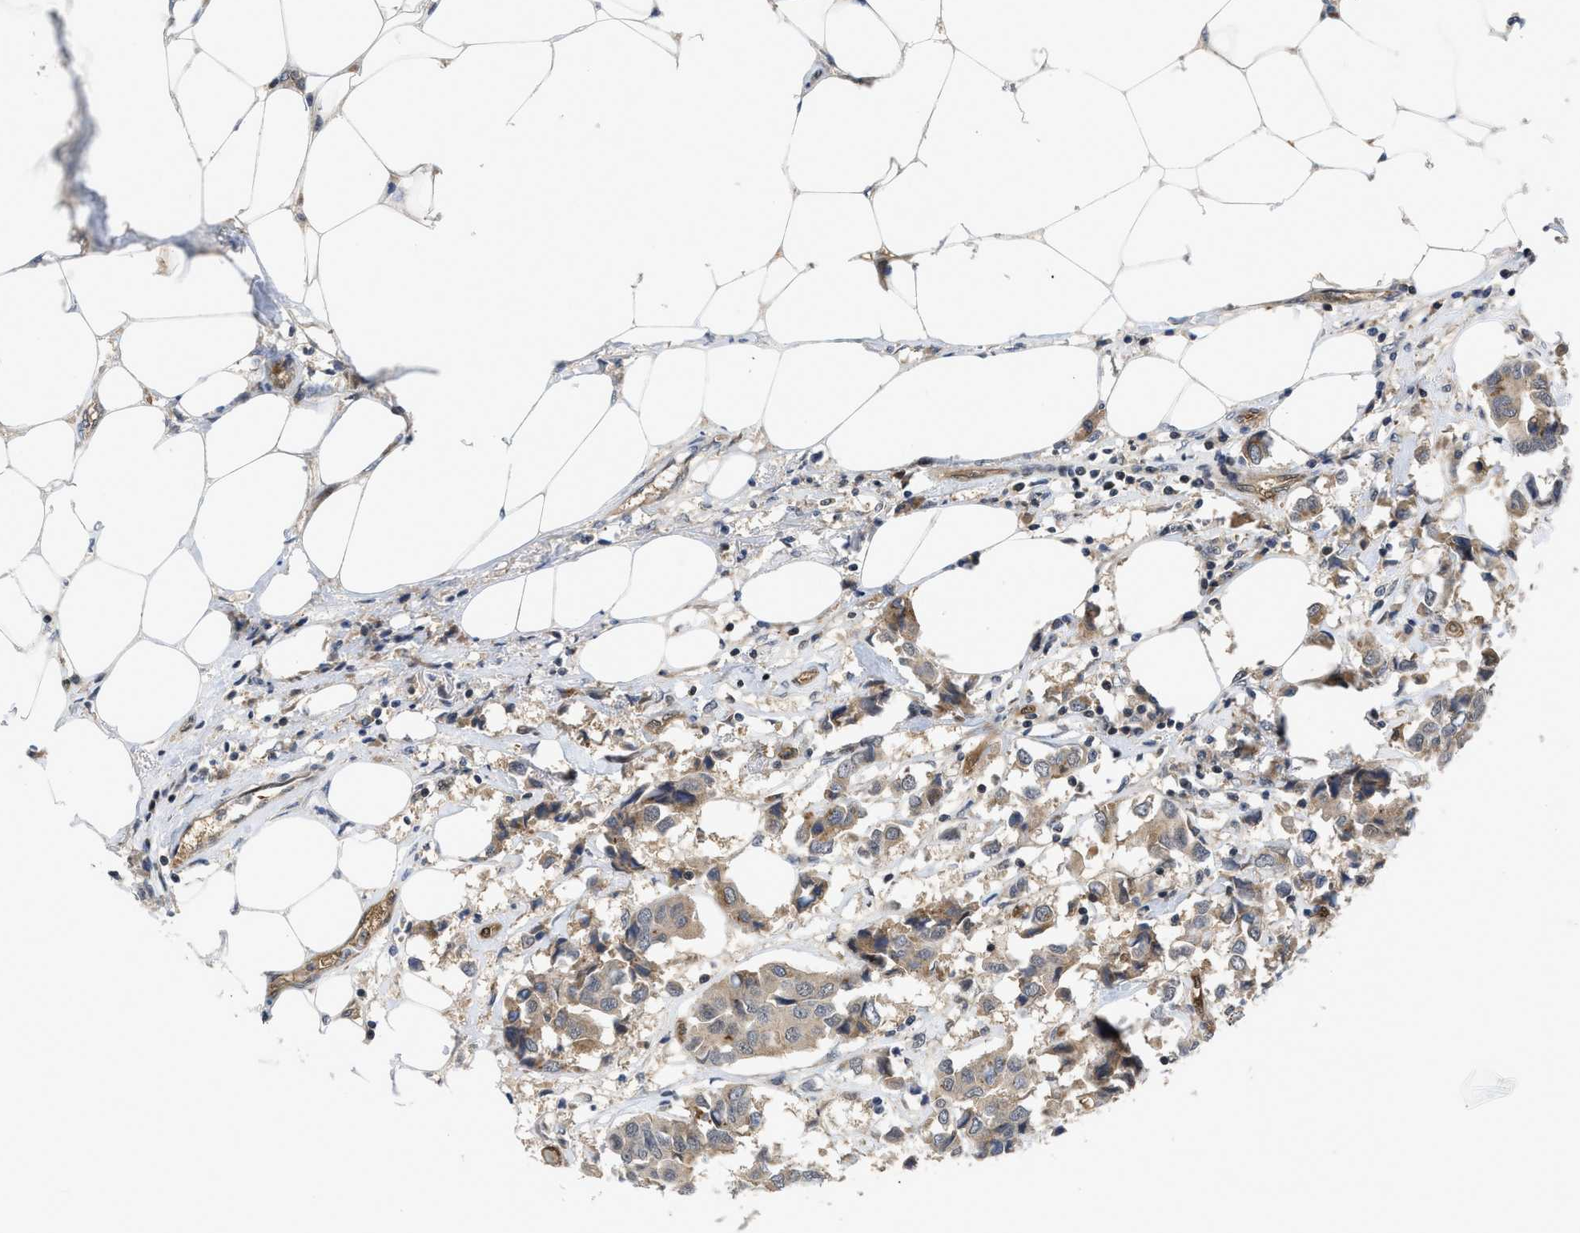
{"staining": {"intensity": "weak", "quantity": ">75%", "location": "cytoplasmic/membranous"}, "tissue": "breast cancer", "cell_type": "Tumor cells", "image_type": "cancer", "snomed": [{"axis": "morphology", "description": "Duct carcinoma"}, {"axis": "topography", "description": "Breast"}], "caption": "Breast intraductal carcinoma stained with IHC demonstrates weak cytoplasmic/membranous positivity in approximately >75% of tumor cells.", "gene": "LDAF1", "patient": {"sex": "female", "age": 80}}